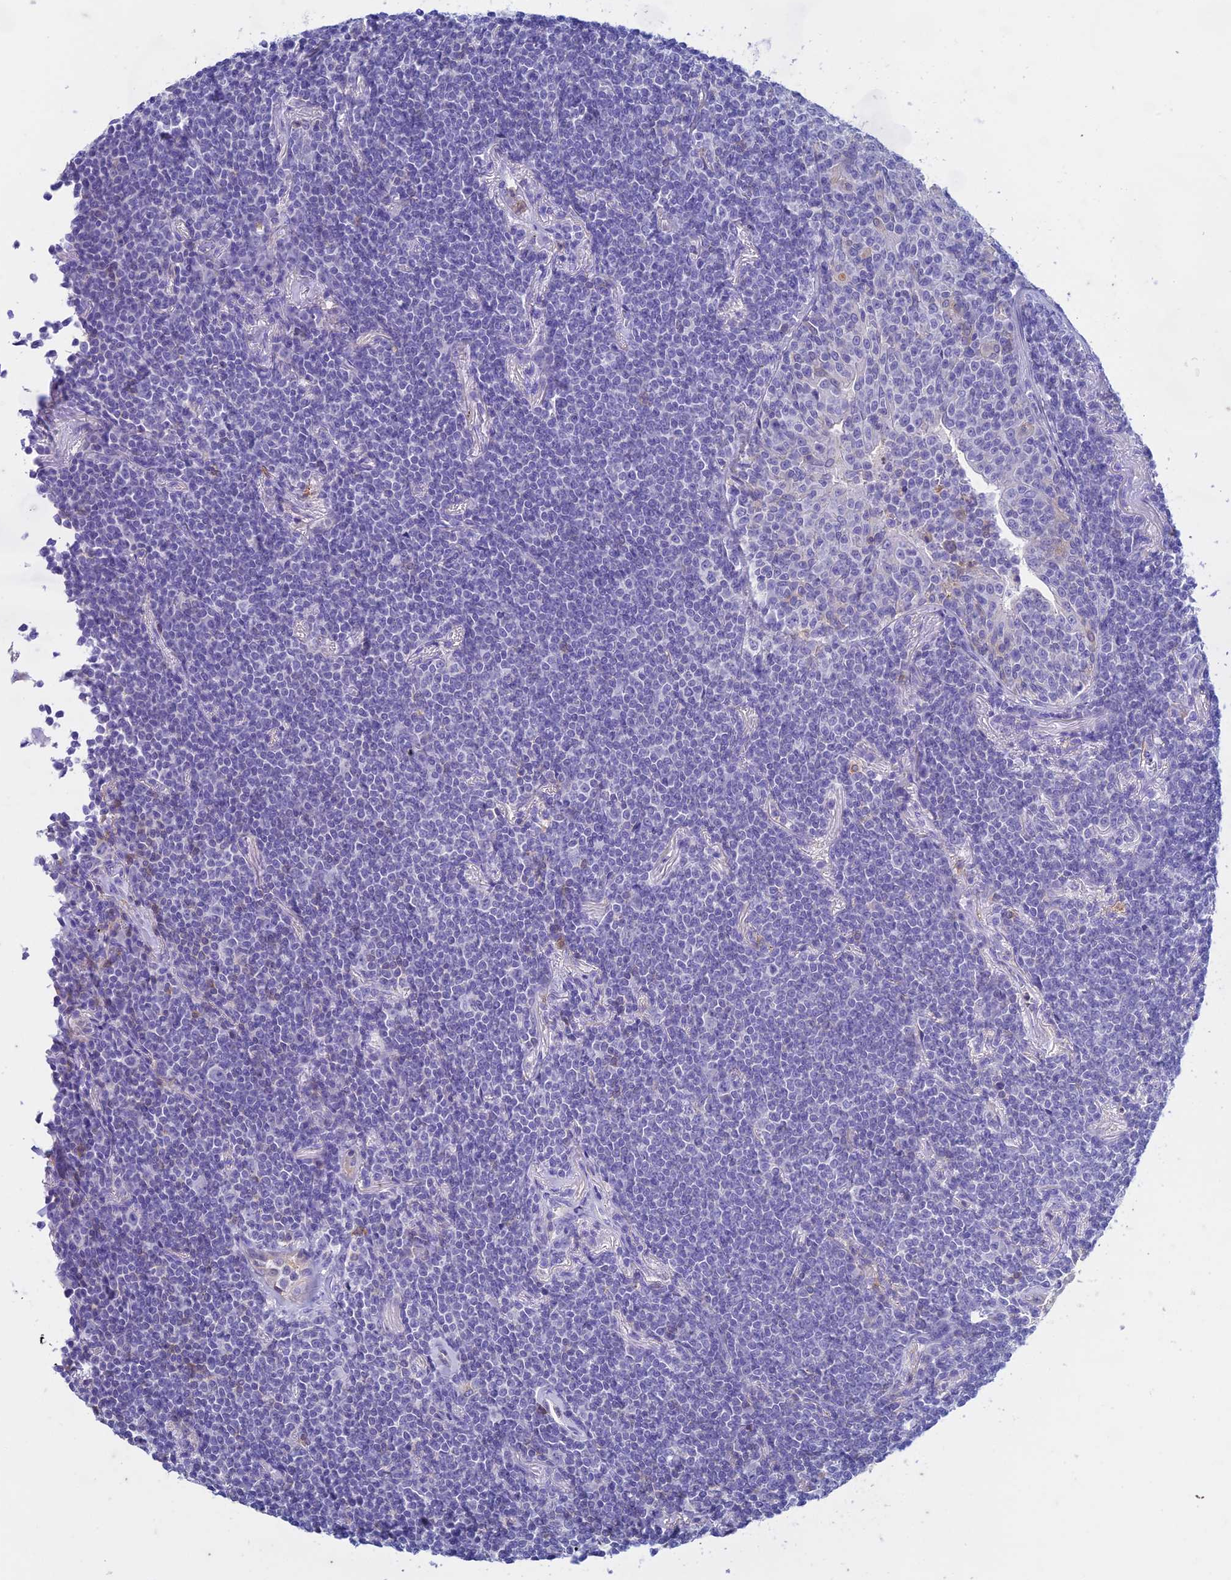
{"staining": {"intensity": "negative", "quantity": "none", "location": "none"}, "tissue": "lymphoma", "cell_type": "Tumor cells", "image_type": "cancer", "snomed": [{"axis": "morphology", "description": "Malignant lymphoma, non-Hodgkin's type, Low grade"}, {"axis": "topography", "description": "Lung"}], "caption": "IHC of malignant lymphoma, non-Hodgkin's type (low-grade) exhibits no positivity in tumor cells.", "gene": "FGF7", "patient": {"sex": "female", "age": 71}}